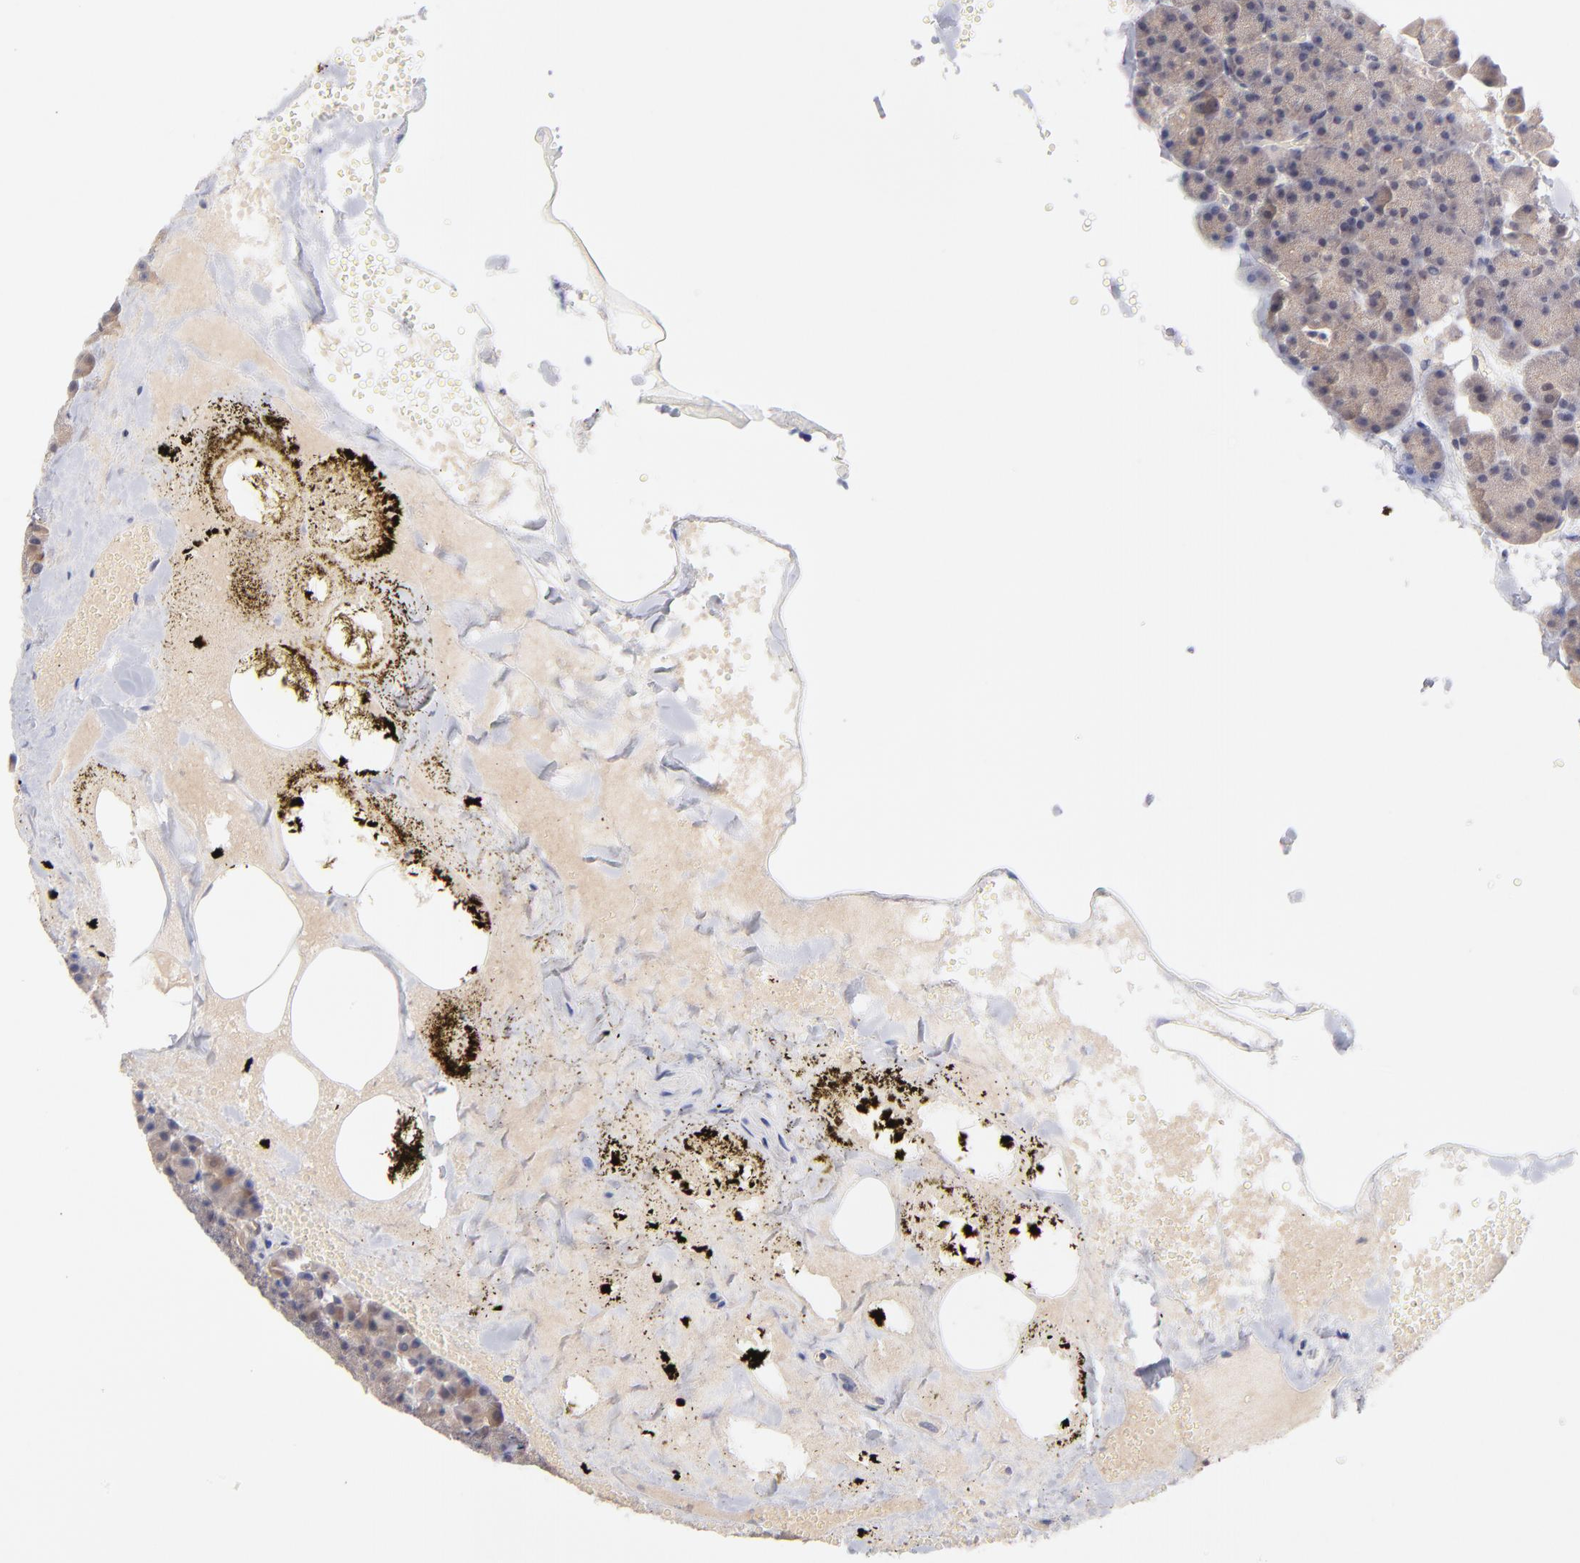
{"staining": {"intensity": "weak", "quantity": ">75%", "location": "cytoplasmic/membranous"}, "tissue": "pancreas", "cell_type": "Exocrine glandular cells", "image_type": "normal", "snomed": [{"axis": "morphology", "description": "Normal tissue, NOS"}, {"axis": "topography", "description": "Pancreas"}], "caption": "Unremarkable pancreas was stained to show a protein in brown. There is low levels of weak cytoplasmic/membranous positivity in approximately >75% of exocrine glandular cells. (DAB (3,3'-diaminobenzidine) IHC with brightfield microscopy, high magnification).", "gene": "UBE2E2", "patient": {"sex": "female", "age": 35}}